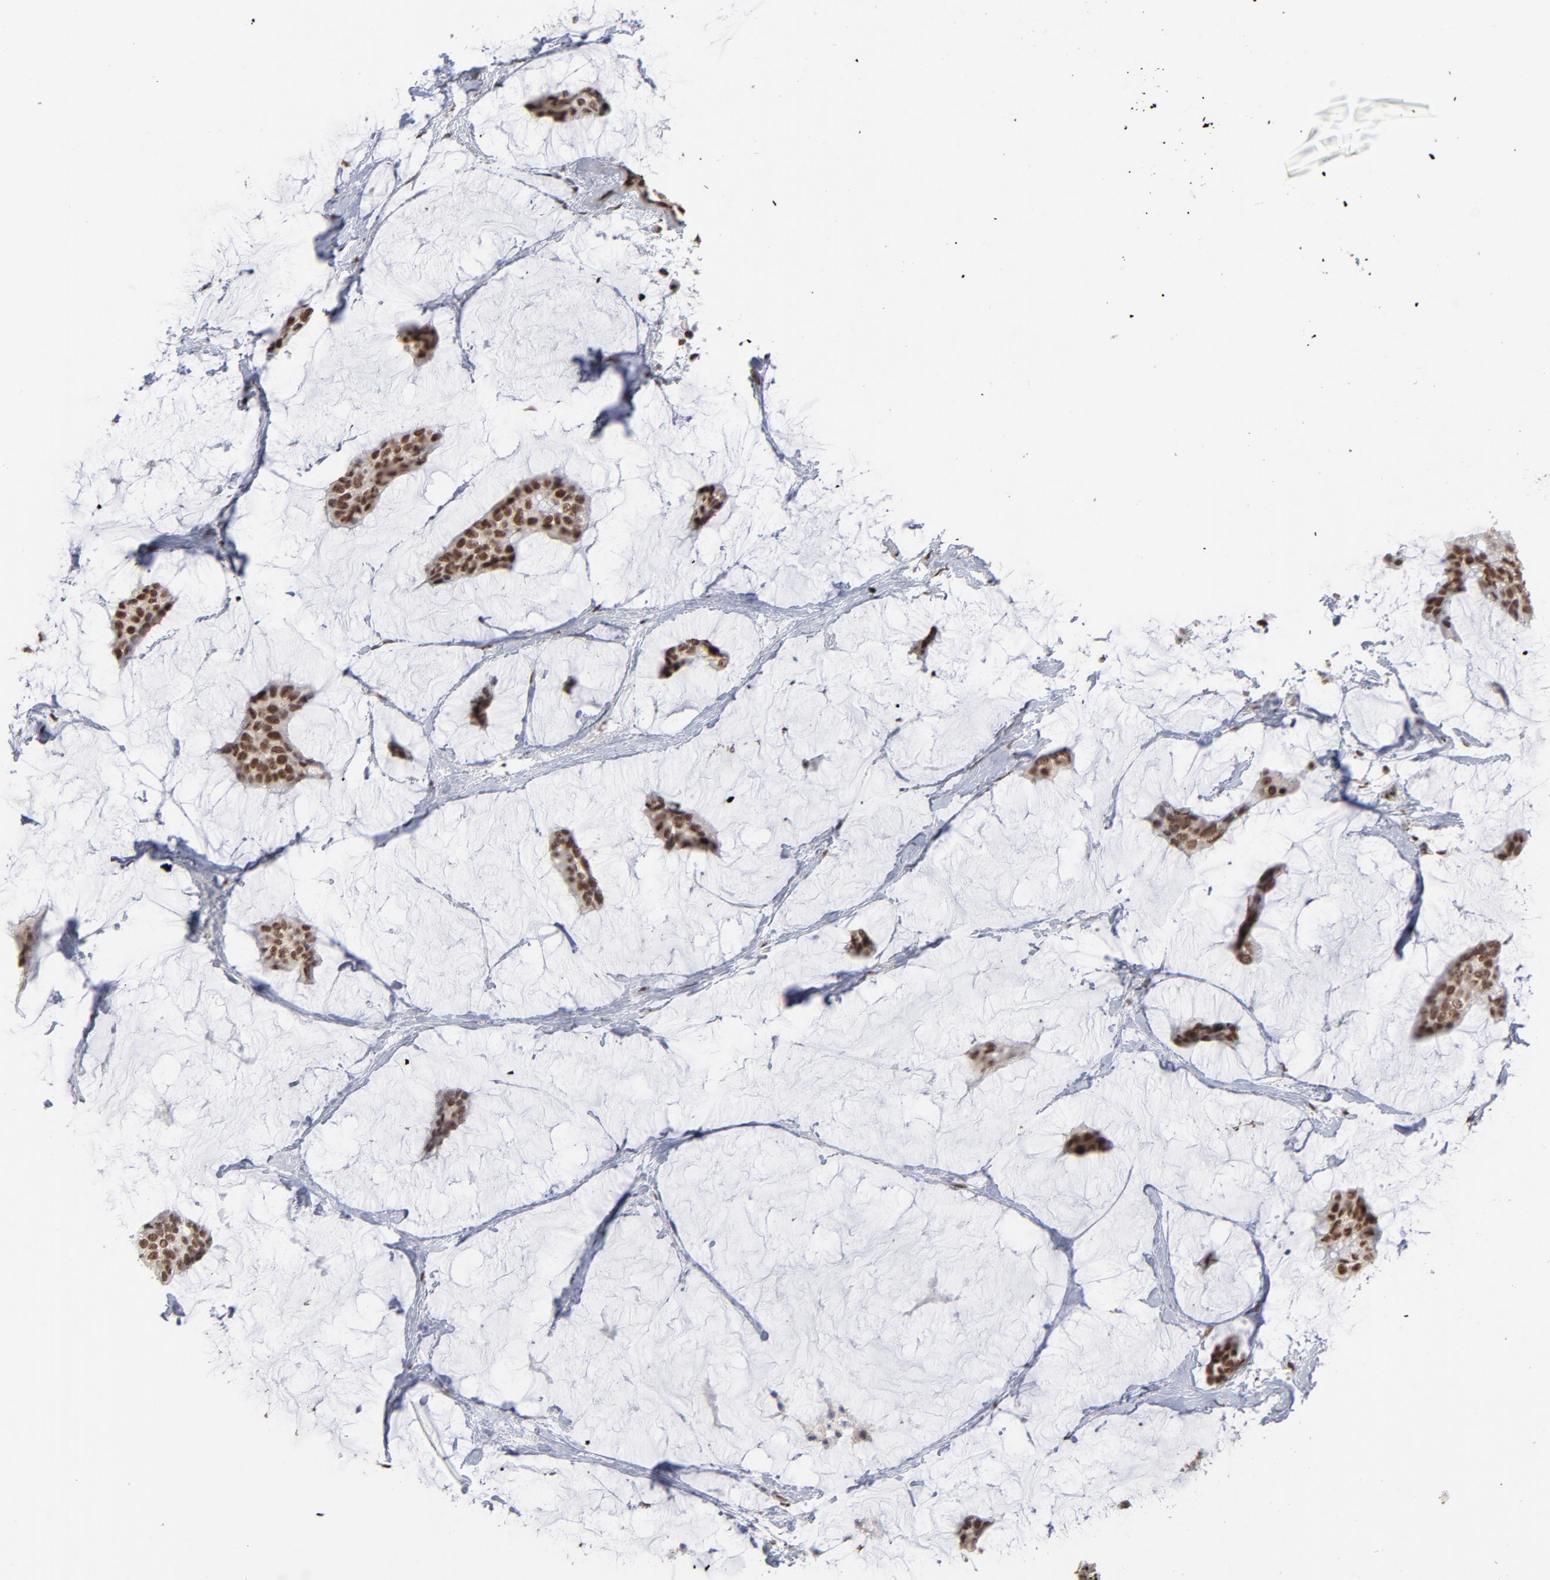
{"staining": {"intensity": "strong", "quantity": ">75%", "location": "cytoplasmic/membranous,nuclear"}, "tissue": "breast cancer", "cell_type": "Tumor cells", "image_type": "cancer", "snomed": [{"axis": "morphology", "description": "Duct carcinoma"}, {"axis": "topography", "description": "Breast"}], "caption": "IHC of breast cancer shows high levels of strong cytoplasmic/membranous and nuclear positivity in approximately >75% of tumor cells. (IHC, brightfield microscopy, high magnification).", "gene": "ZNF3", "patient": {"sex": "female", "age": 93}}